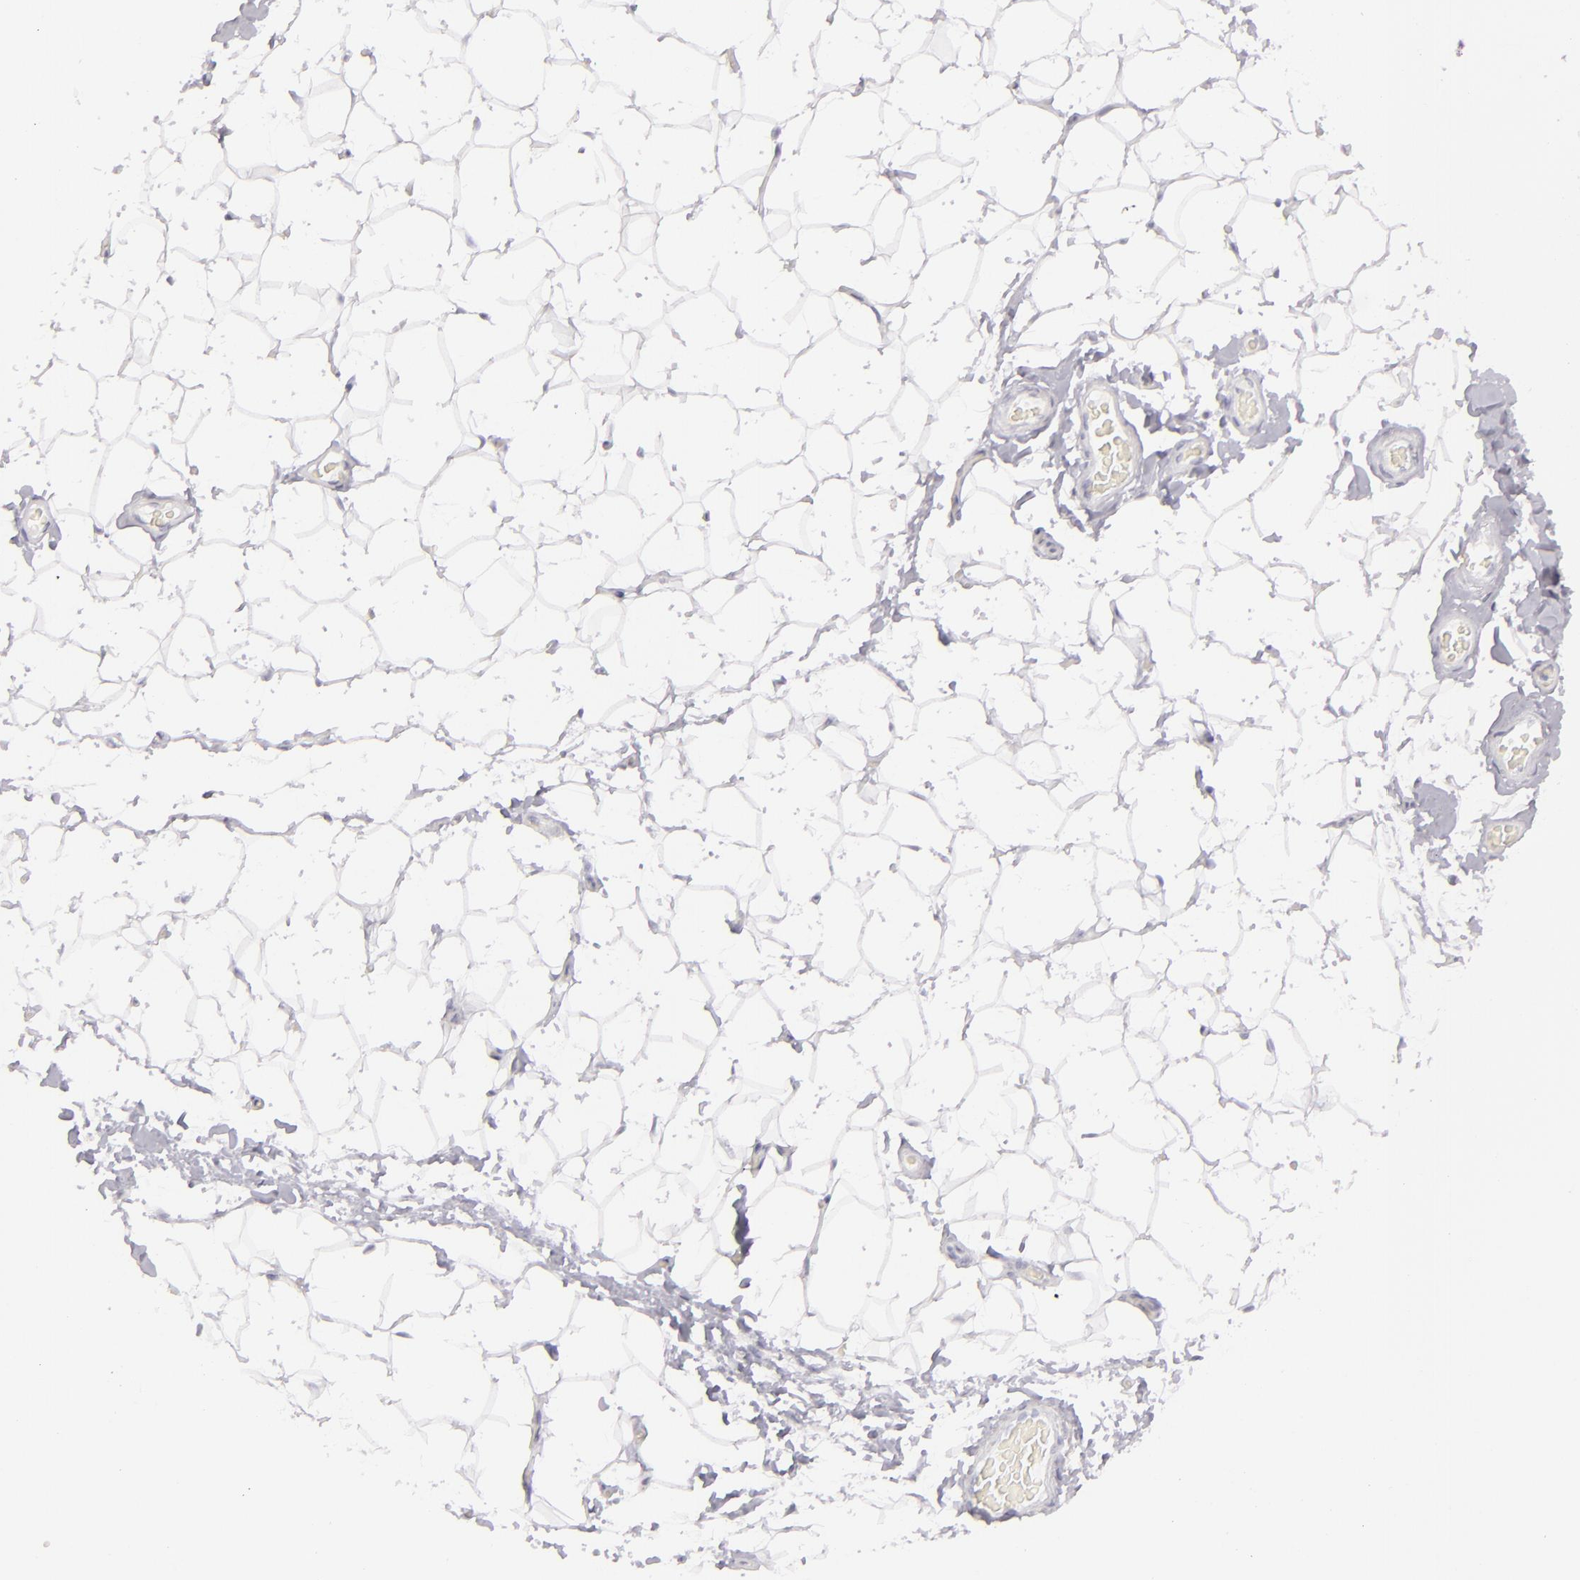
{"staining": {"intensity": "negative", "quantity": "none", "location": "none"}, "tissue": "adipose tissue", "cell_type": "Adipocytes", "image_type": "normal", "snomed": [{"axis": "morphology", "description": "Normal tissue, NOS"}, {"axis": "topography", "description": "Soft tissue"}], "caption": "Adipose tissue stained for a protein using IHC exhibits no expression adipocytes.", "gene": "FLG", "patient": {"sex": "male", "age": 26}}